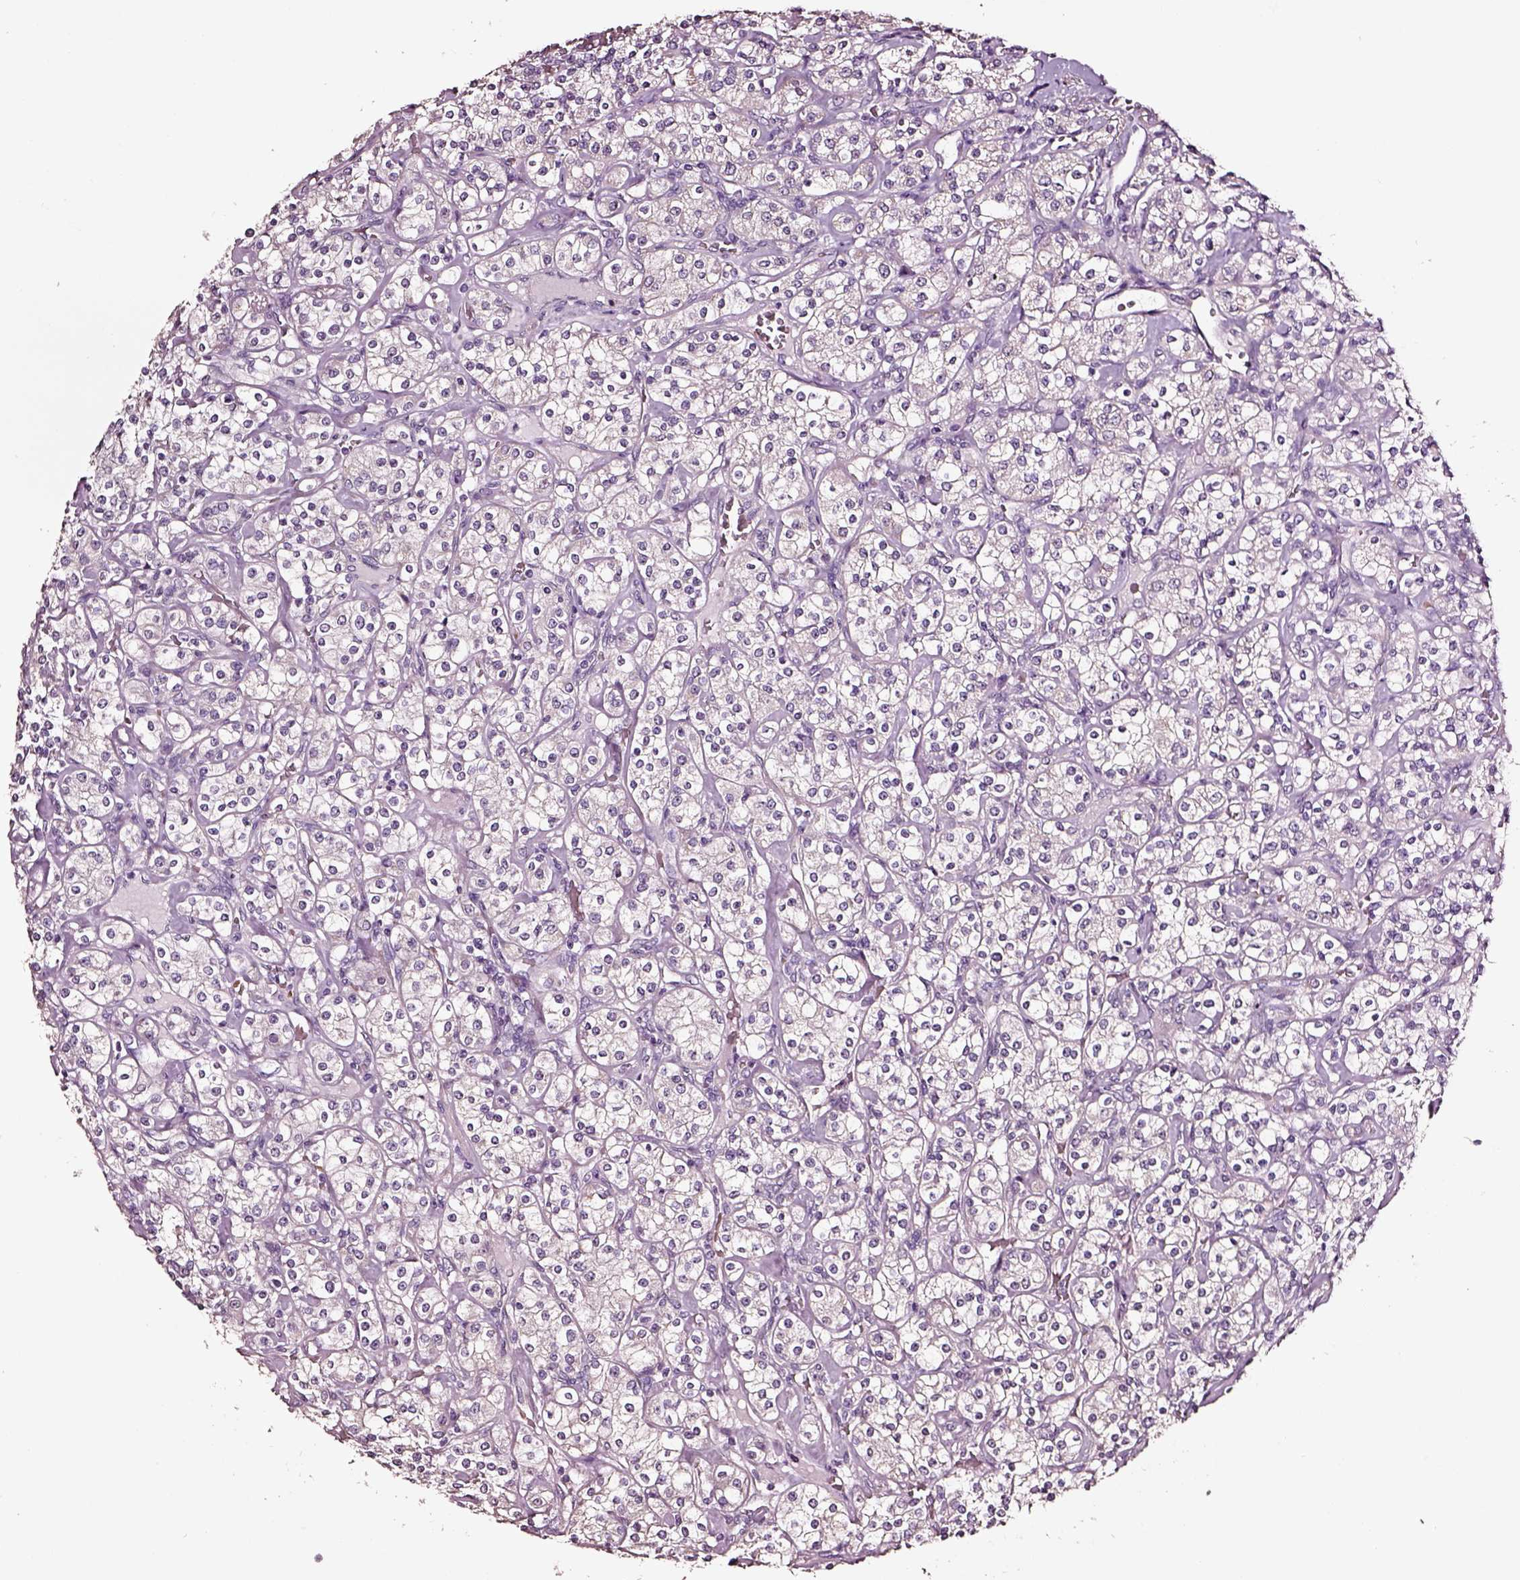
{"staining": {"intensity": "negative", "quantity": "none", "location": "none"}, "tissue": "renal cancer", "cell_type": "Tumor cells", "image_type": "cancer", "snomed": [{"axis": "morphology", "description": "Adenocarcinoma, NOS"}, {"axis": "topography", "description": "Kidney"}], "caption": "The histopathology image reveals no staining of tumor cells in renal cancer (adenocarcinoma).", "gene": "AADAT", "patient": {"sex": "male", "age": 77}}